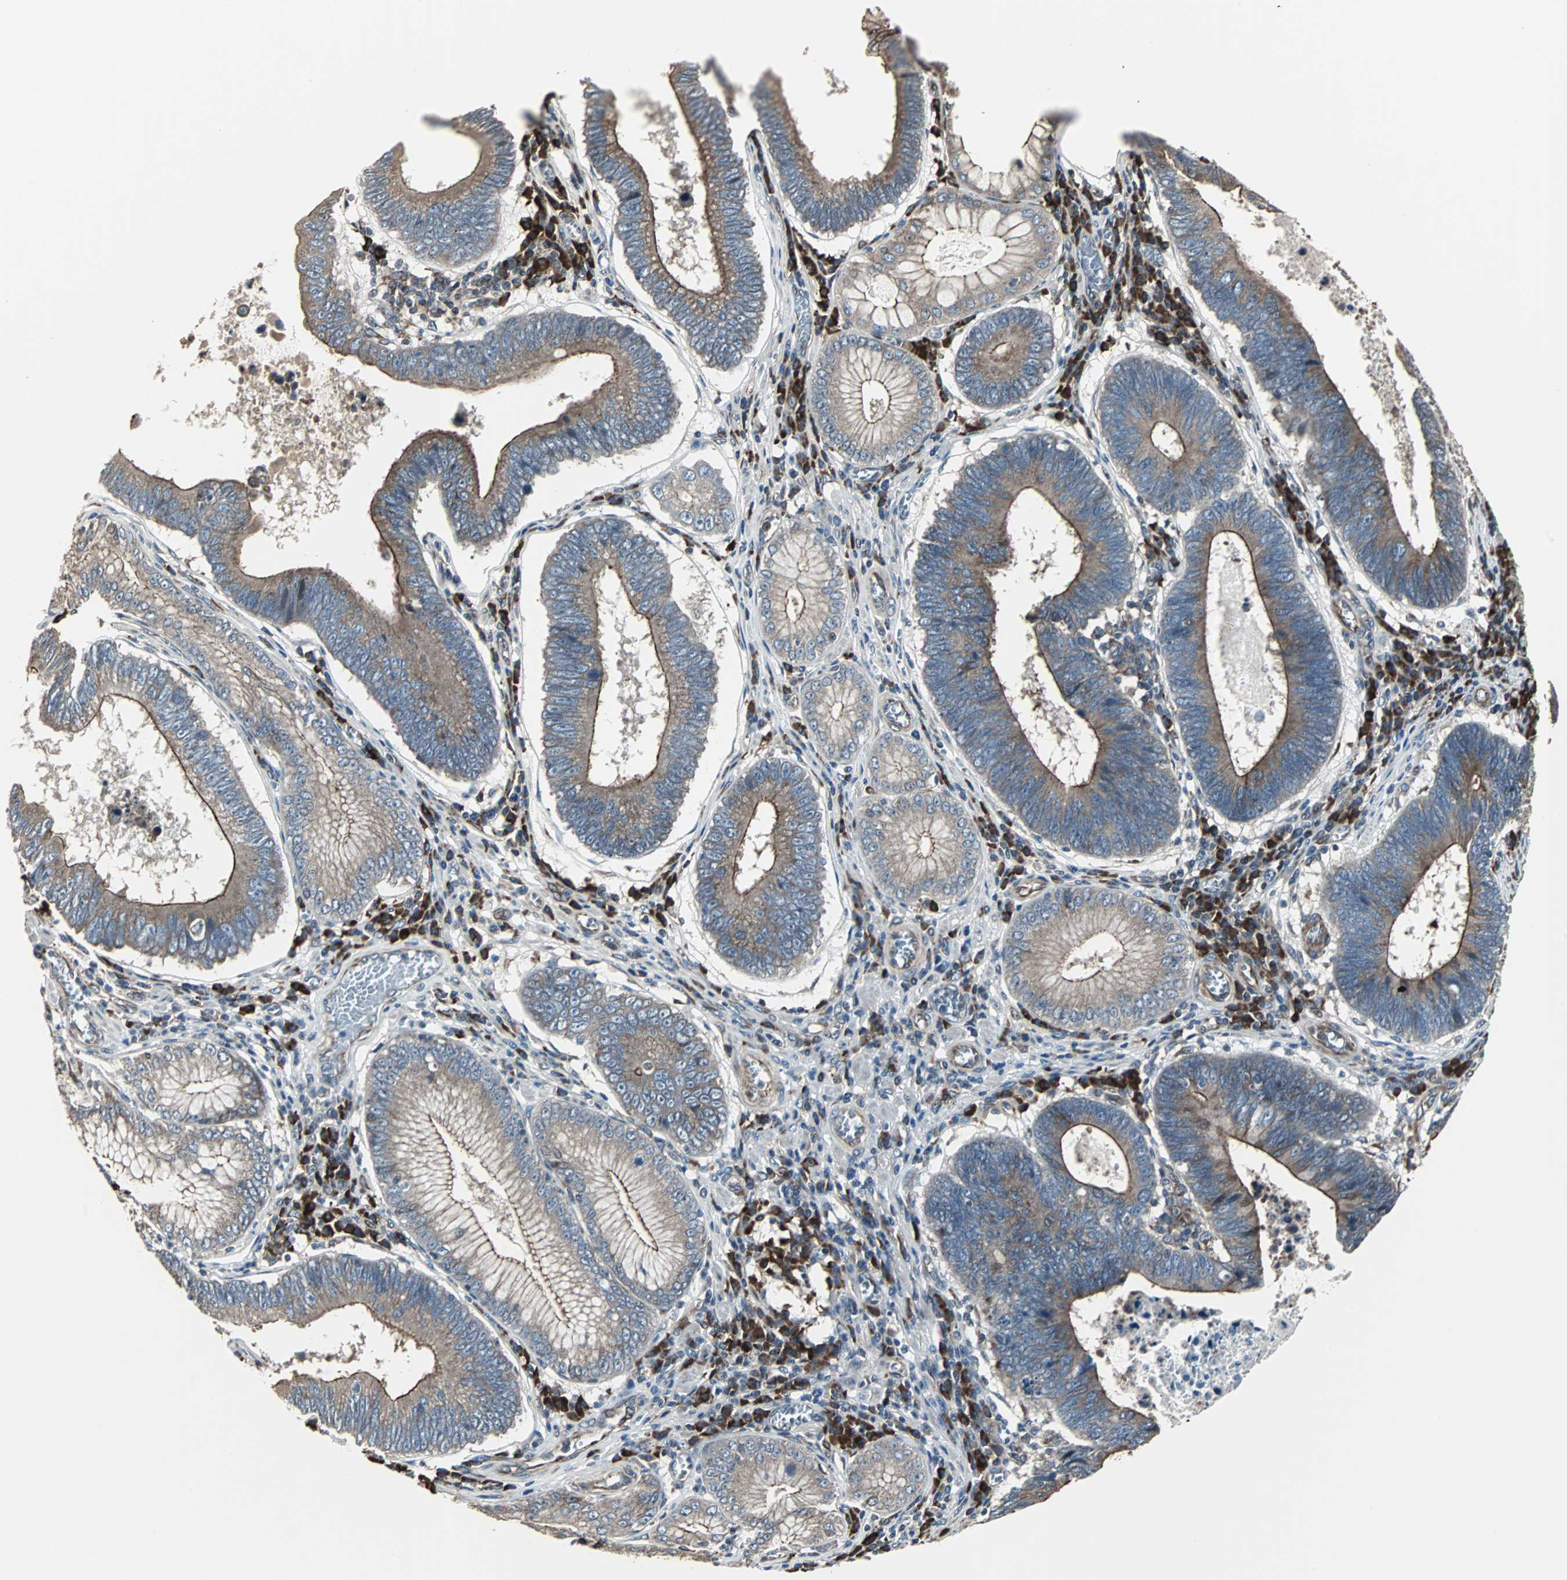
{"staining": {"intensity": "moderate", "quantity": ">75%", "location": "cytoplasmic/membranous"}, "tissue": "stomach cancer", "cell_type": "Tumor cells", "image_type": "cancer", "snomed": [{"axis": "morphology", "description": "Adenocarcinoma, NOS"}, {"axis": "topography", "description": "Stomach"}], "caption": "Adenocarcinoma (stomach) stained with a protein marker demonstrates moderate staining in tumor cells.", "gene": "CHP1", "patient": {"sex": "male", "age": 59}}